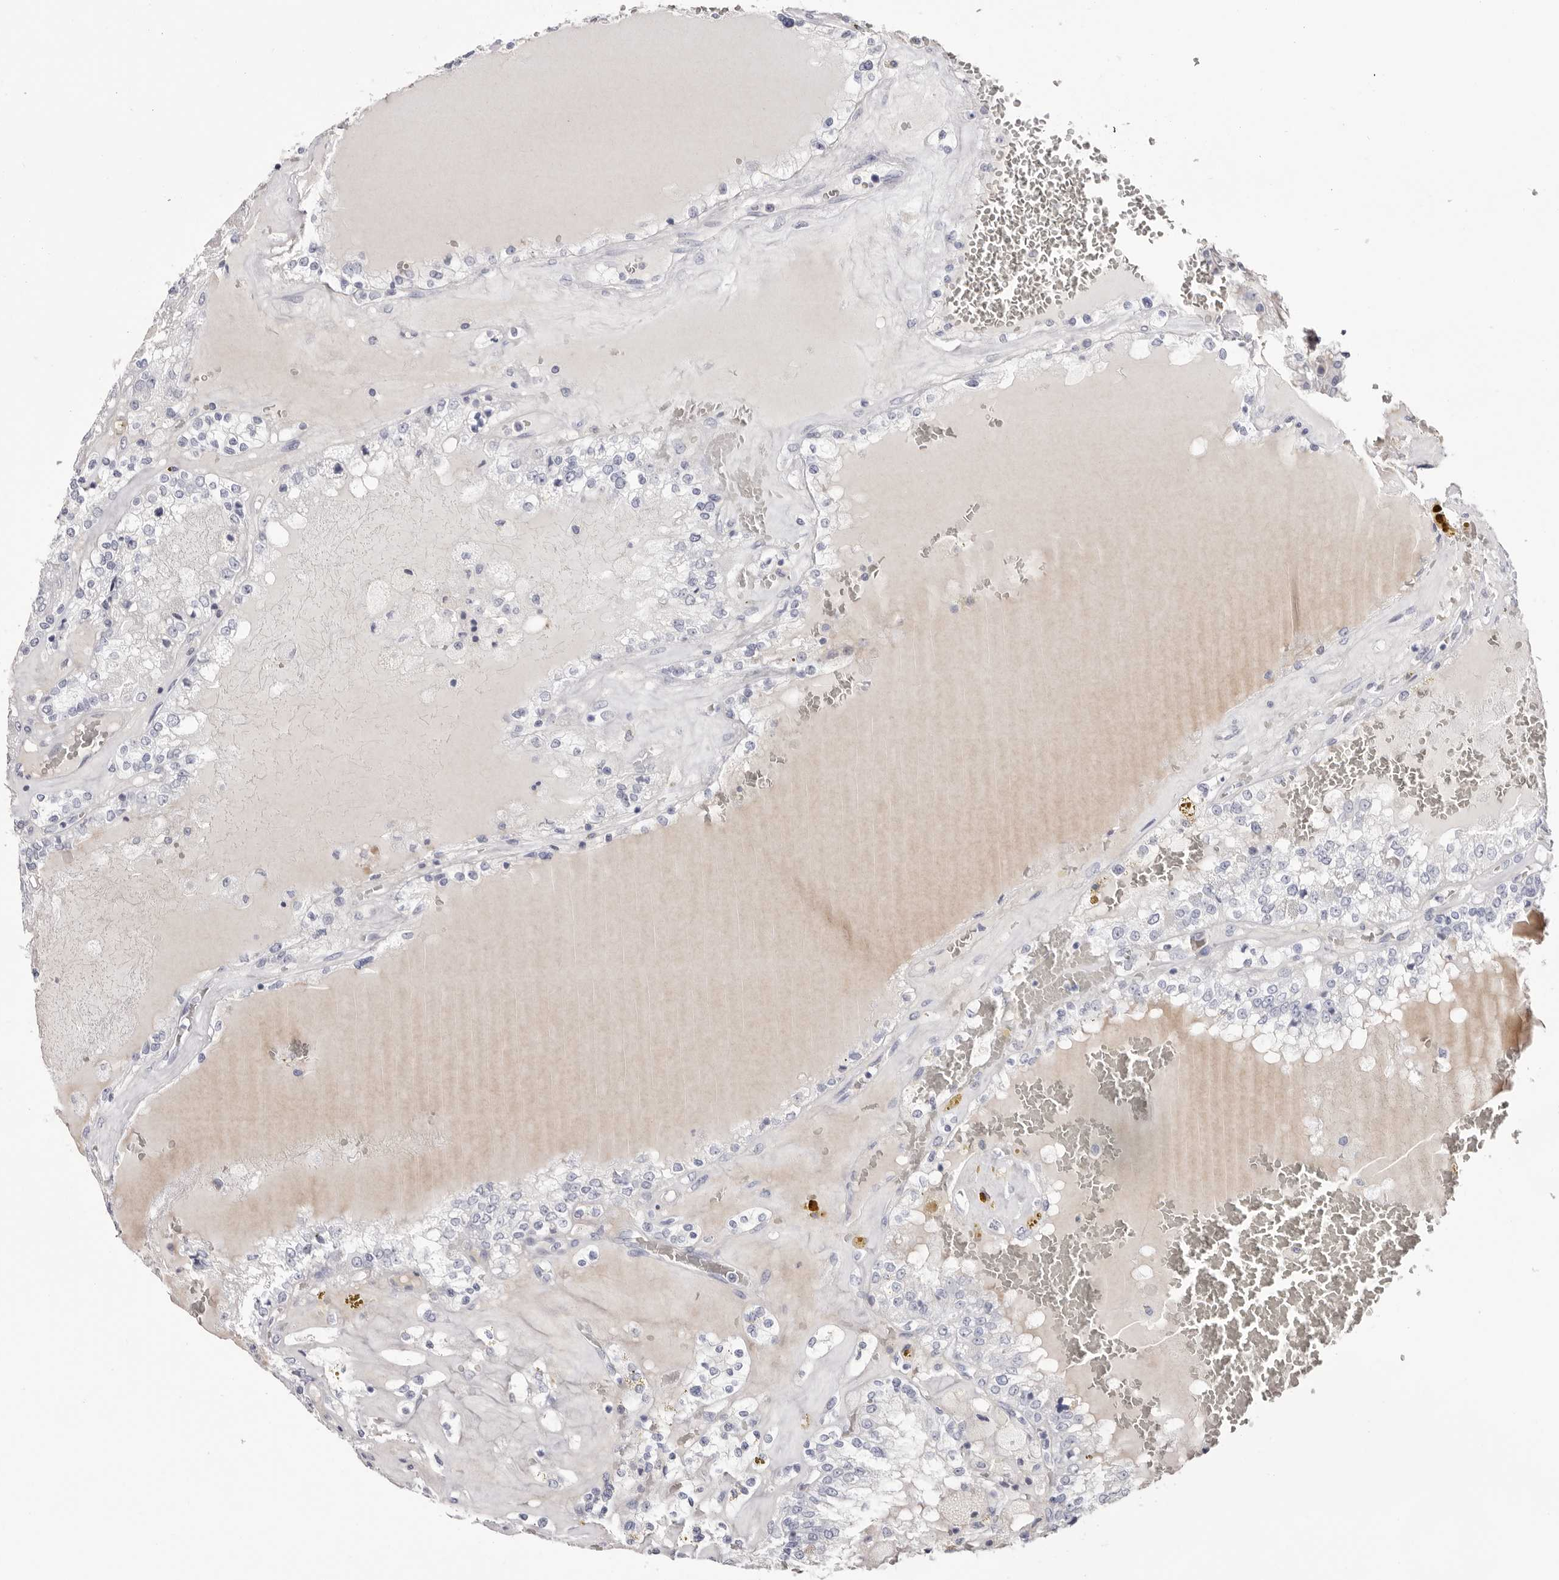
{"staining": {"intensity": "negative", "quantity": "none", "location": "none"}, "tissue": "renal cancer", "cell_type": "Tumor cells", "image_type": "cancer", "snomed": [{"axis": "morphology", "description": "Adenocarcinoma, NOS"}, {"axis": "topography", "description": "Kidney"}], "caption": "Renal cancer (adenocarcinoma) stained for a protein using immunohistochemistry demonstrates no expression tumor cells.", "gene": "LPO", "patient": {"sex": "female", "age": 56}}